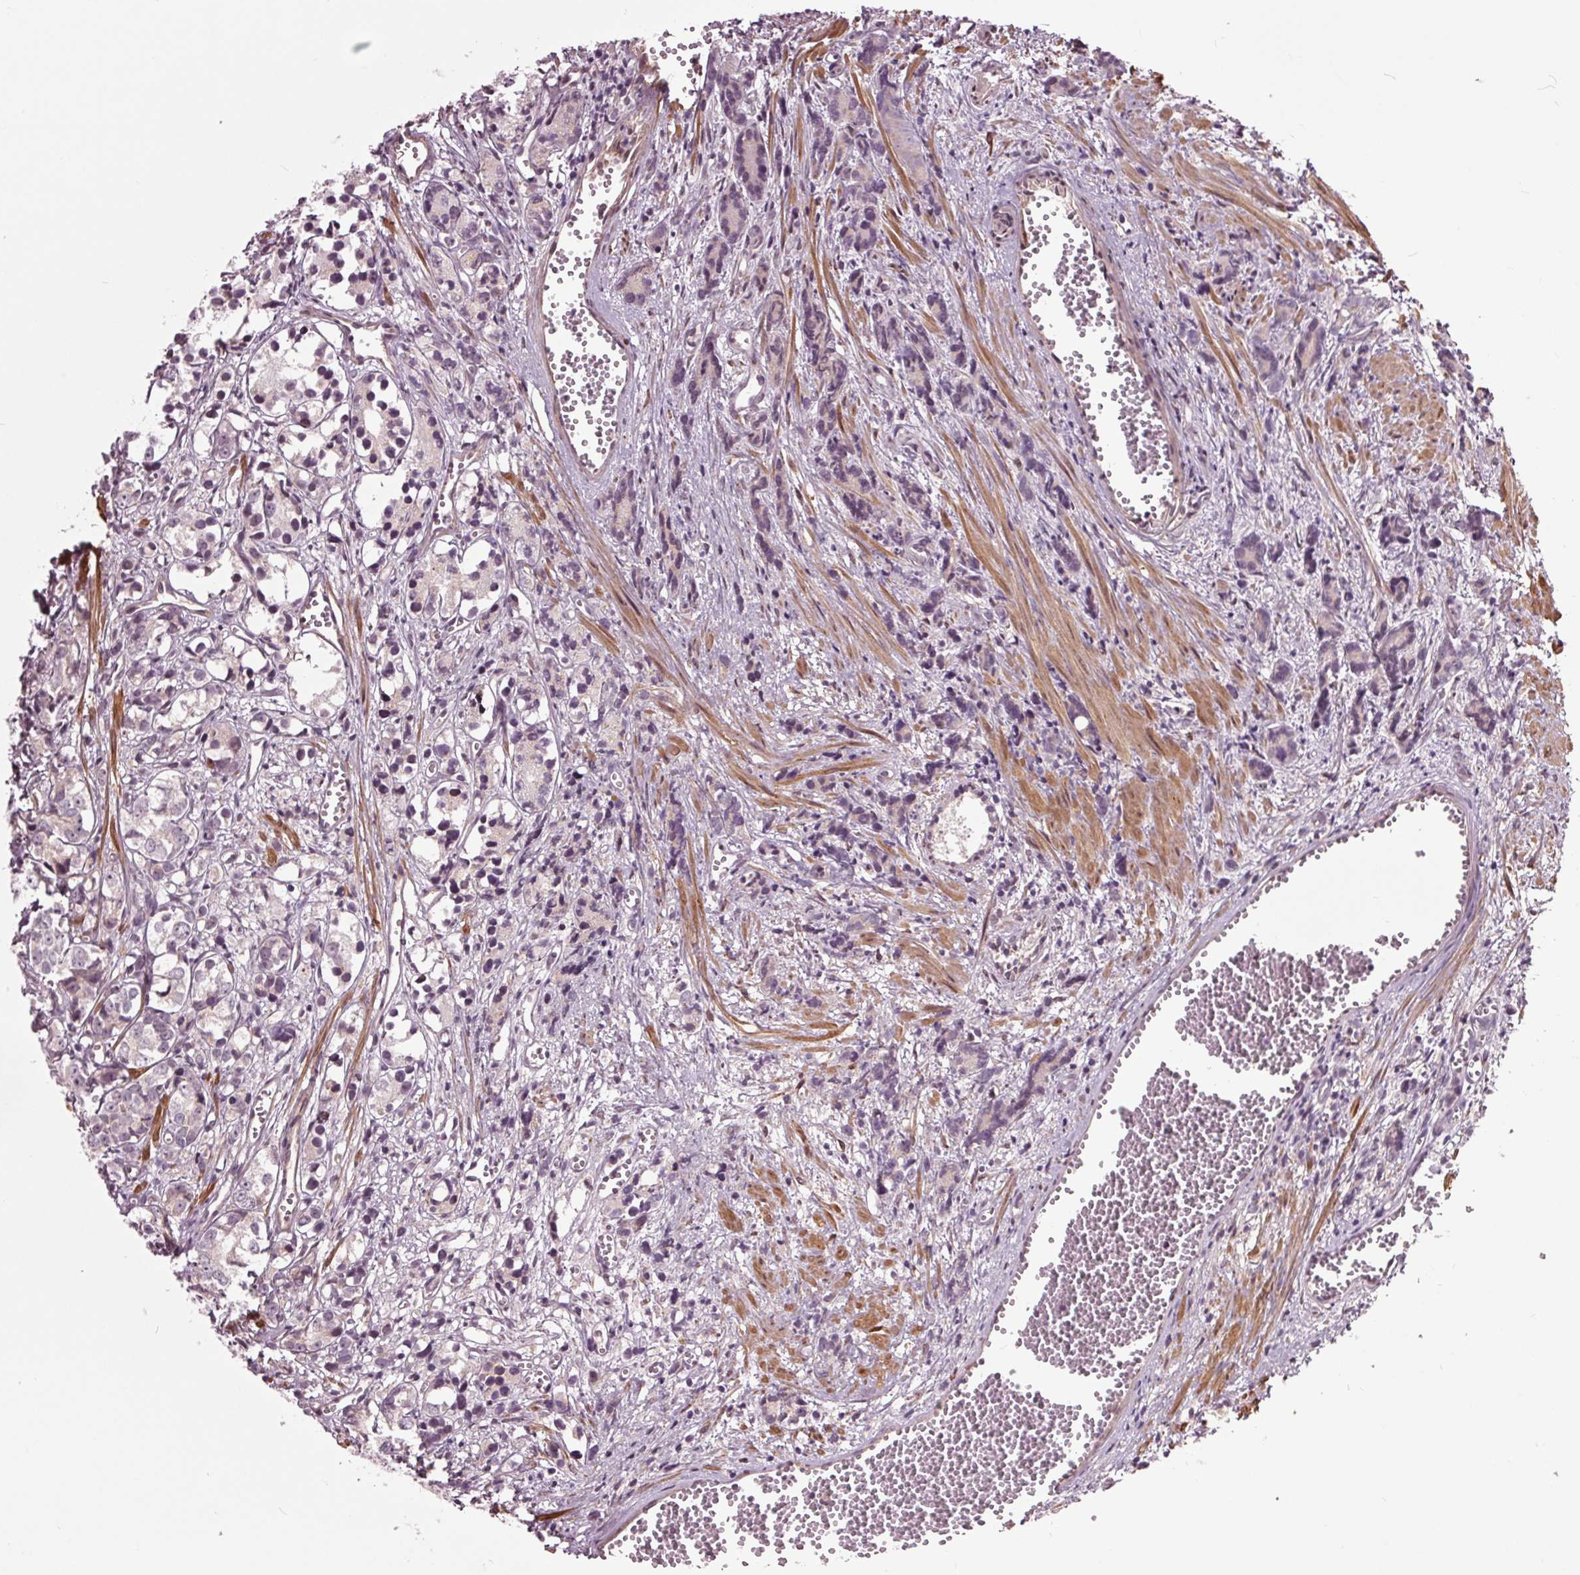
{"staining": {"intensity": "negative", "quantity": "none", "location": "none"}, "tissue": "prostate cancer", "cell_type": "Tumor cells", "image_type": "cancer", "snomed": [{"axis": "morphology", "description": "Adenocarcinoma, High grade"}, {"axis": "topography", "description": "Prostate"}], "caption": "High power microscopy photomicrograph of an IHC photomicrograph of prostate cancer, revealing no significant positivity in tumor cells. Brightfield microscopy of IHC stained with DAB (brown) and hematoxylin (blue), captured at high magnification.", "gene": "HAUS5", "patient": {"sex": "male", "age": 77}}